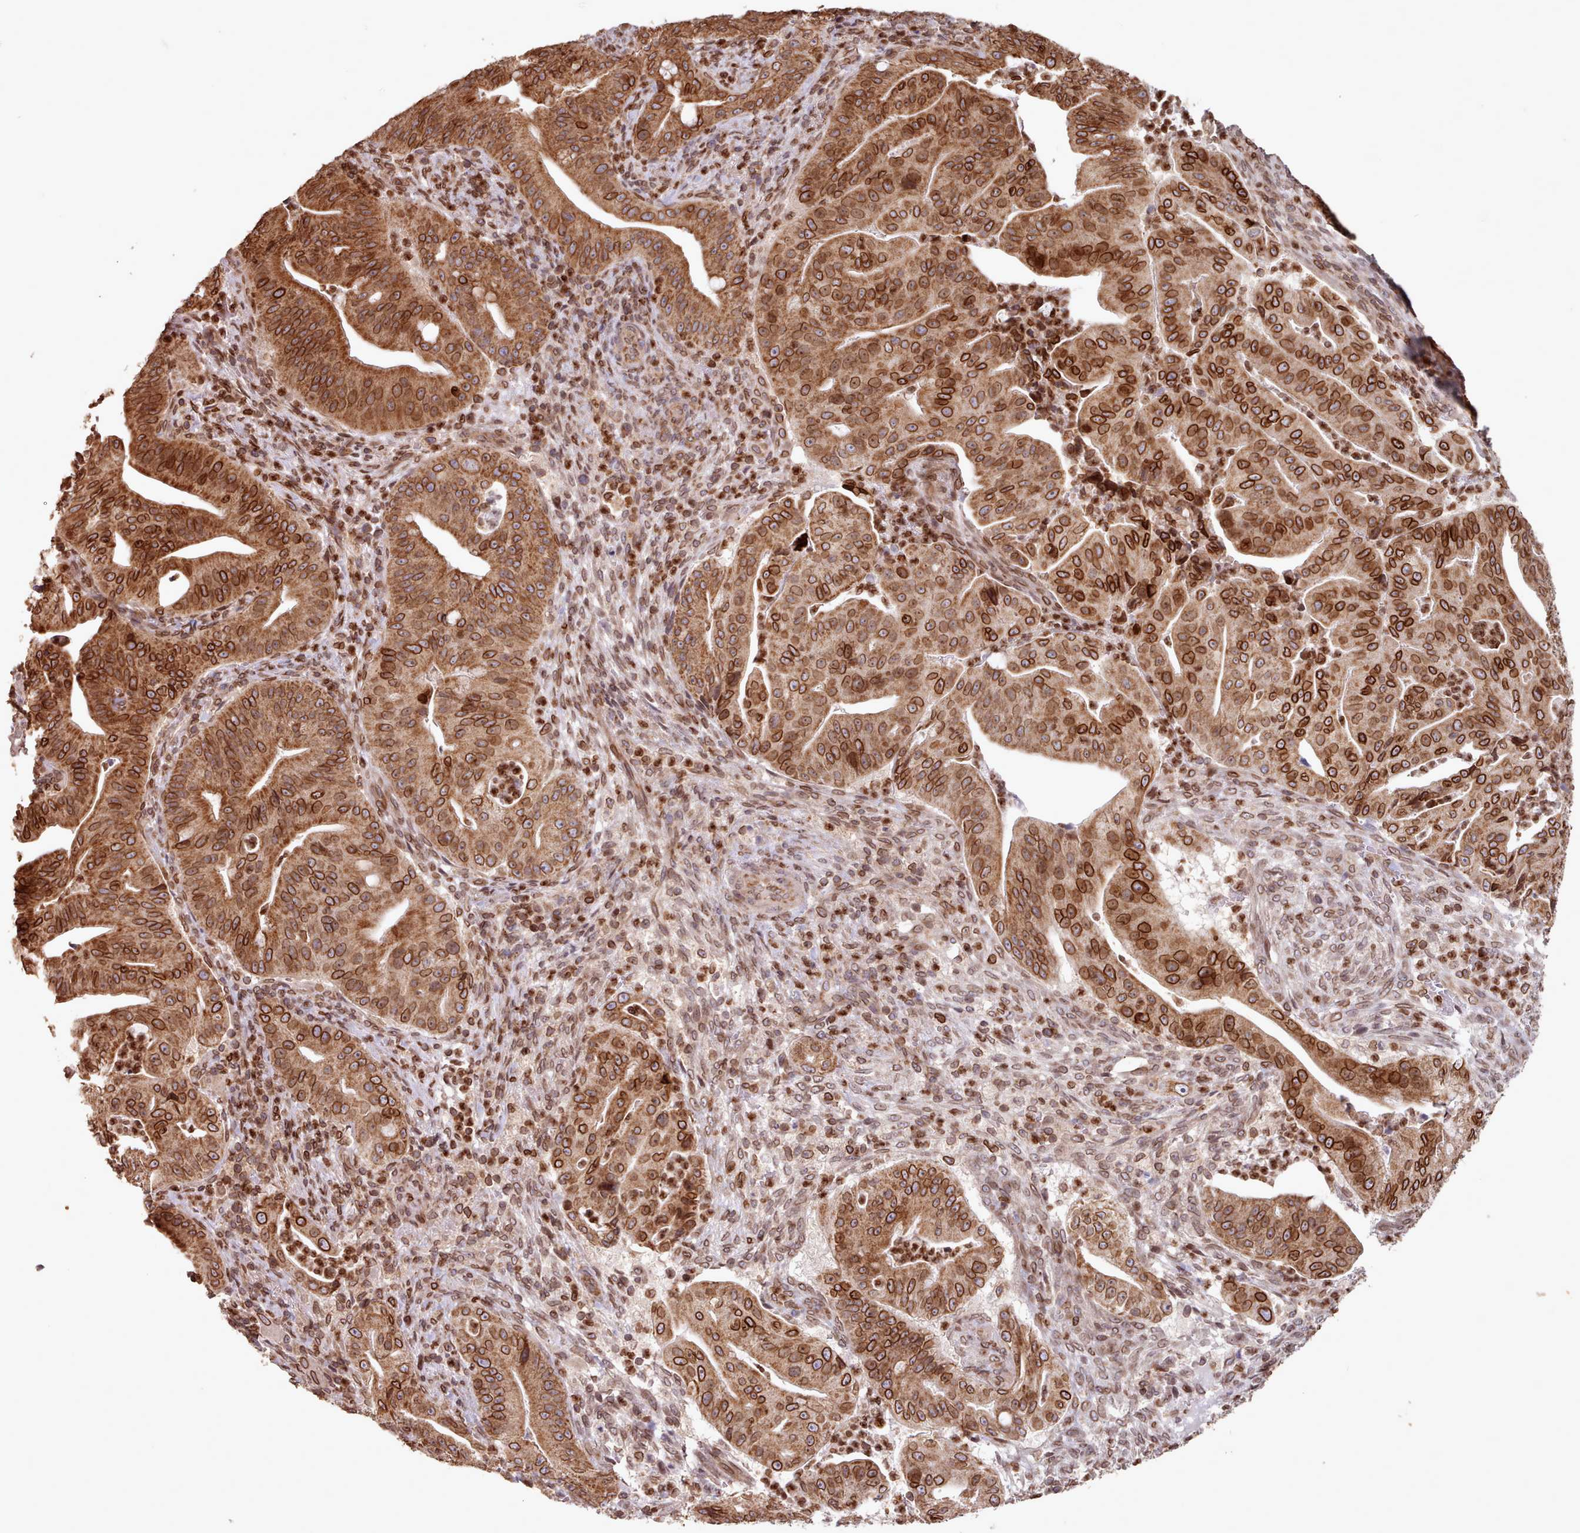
{"staining": {"intensity": "strong", "quantity": ">75%", "location": "cytoplasmic/membranous,nuclear"}, "tissue": "pancreatic cancer", "cell_type": "Tumor cells", "image_type": "cancer", "snomed": [{"axis": "morphology", "description": "Adenocarcinoma, NOS"}, {"axis": "topography", "description": "Pancreas"}], "caption": "High-power microscopy captured an immunohistochemistry micrograph of pancreatic adenocarcinoma, revealing strong cytoplasmic/membranous and nuclear staining in about >75% of tumor cells.", "gene": "TOR1AIP1", "patient": {"sex": "male", "age": 71}}